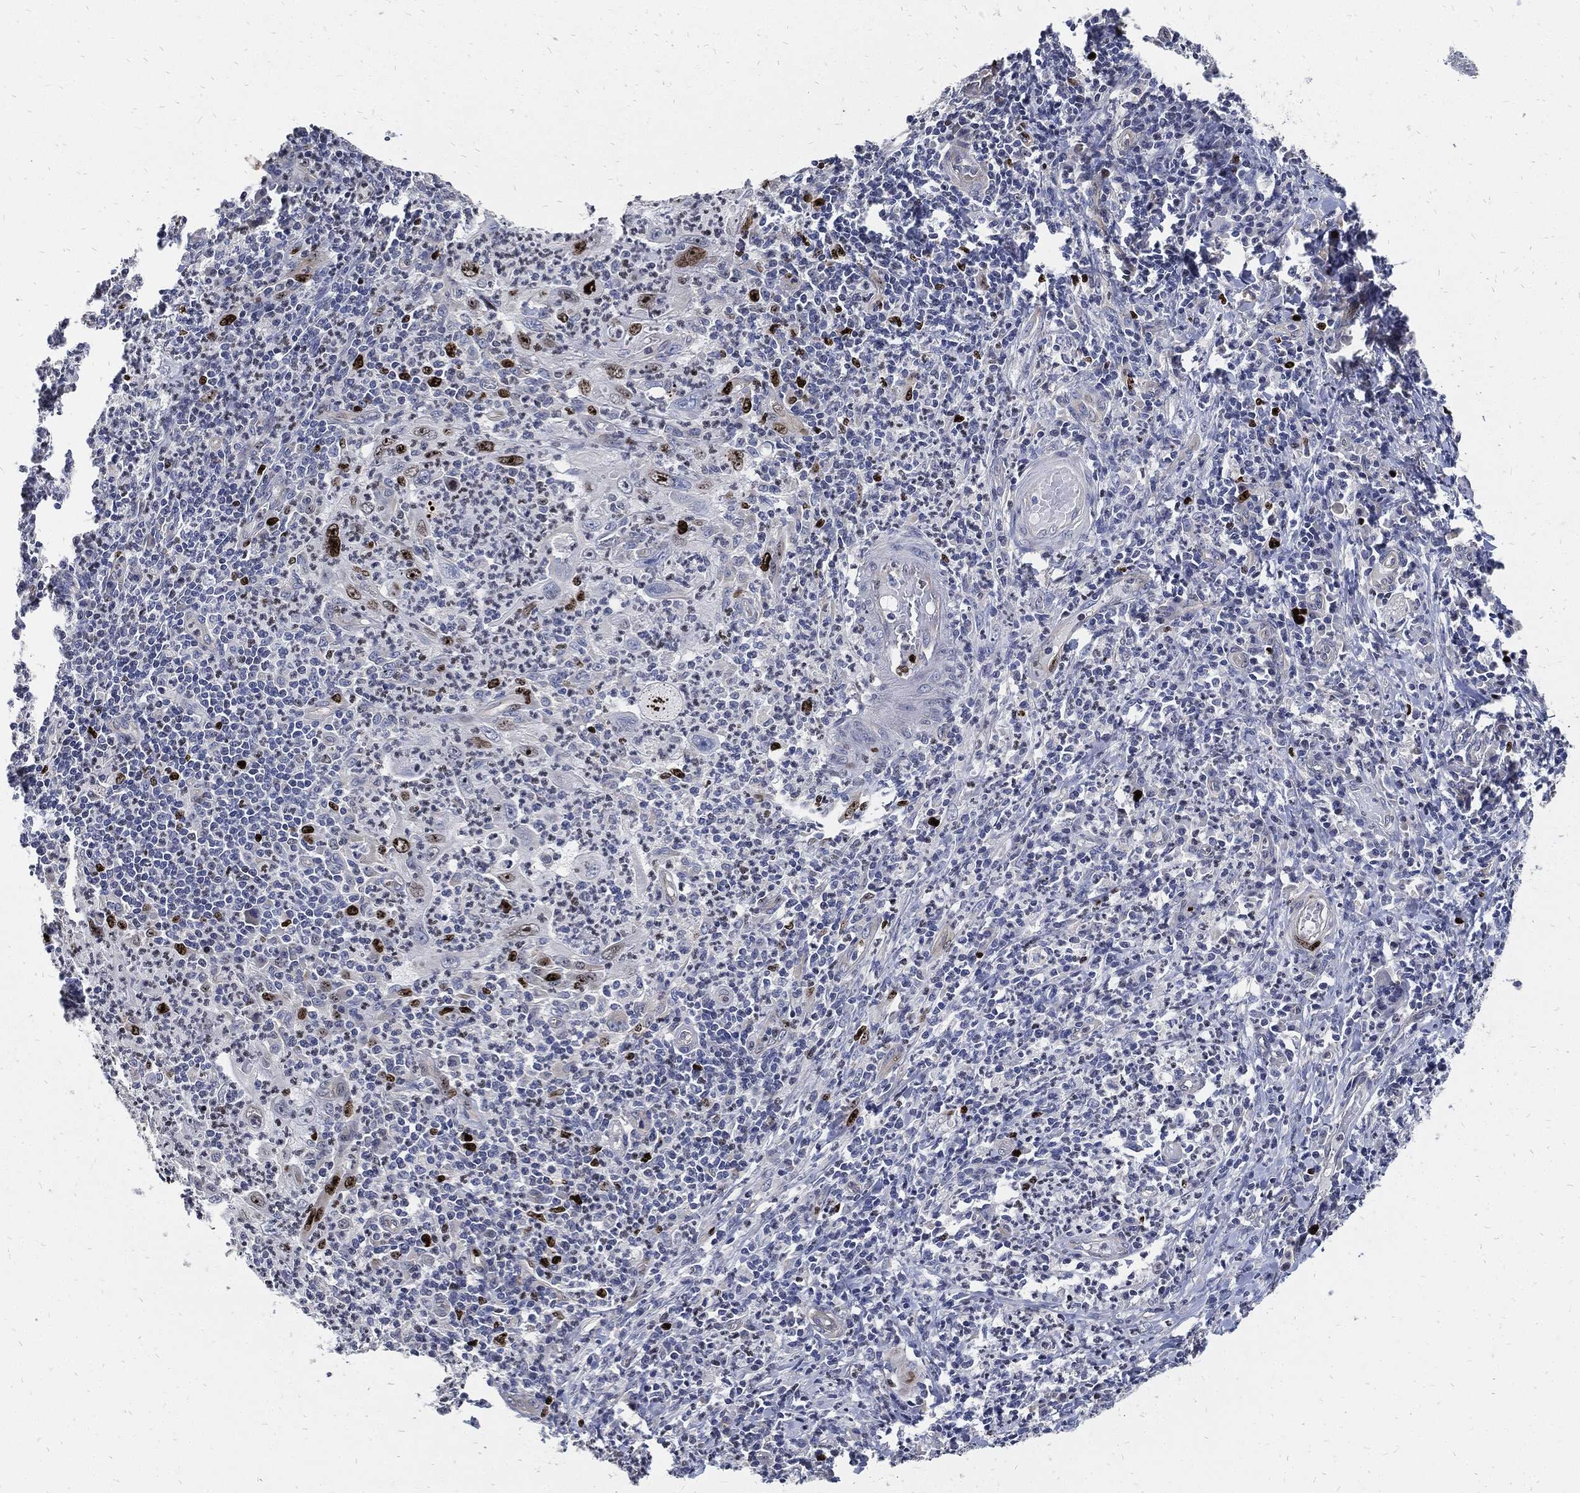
{"staining": {"intensity": "strong", "quantity": "25%-75%", "location": "nuclear"}, "tissue": "cervical cancer", "cell_type": "Tumor cells", "image_type": "cancer", "snomed": [{"axis": "morphology", "description": "Squamous cell carcinoma, NOS"}, {"axis": "topography", "description": "Cervix"}], "caption": "Cervical squamous cell carcinoma stained for a protein (brown) exhibits strong nuclear positive positivity in approximately 25%-75% of tumor cells.", "gene": "MKI67", "patient": {"sex": "female", "age": 26}}